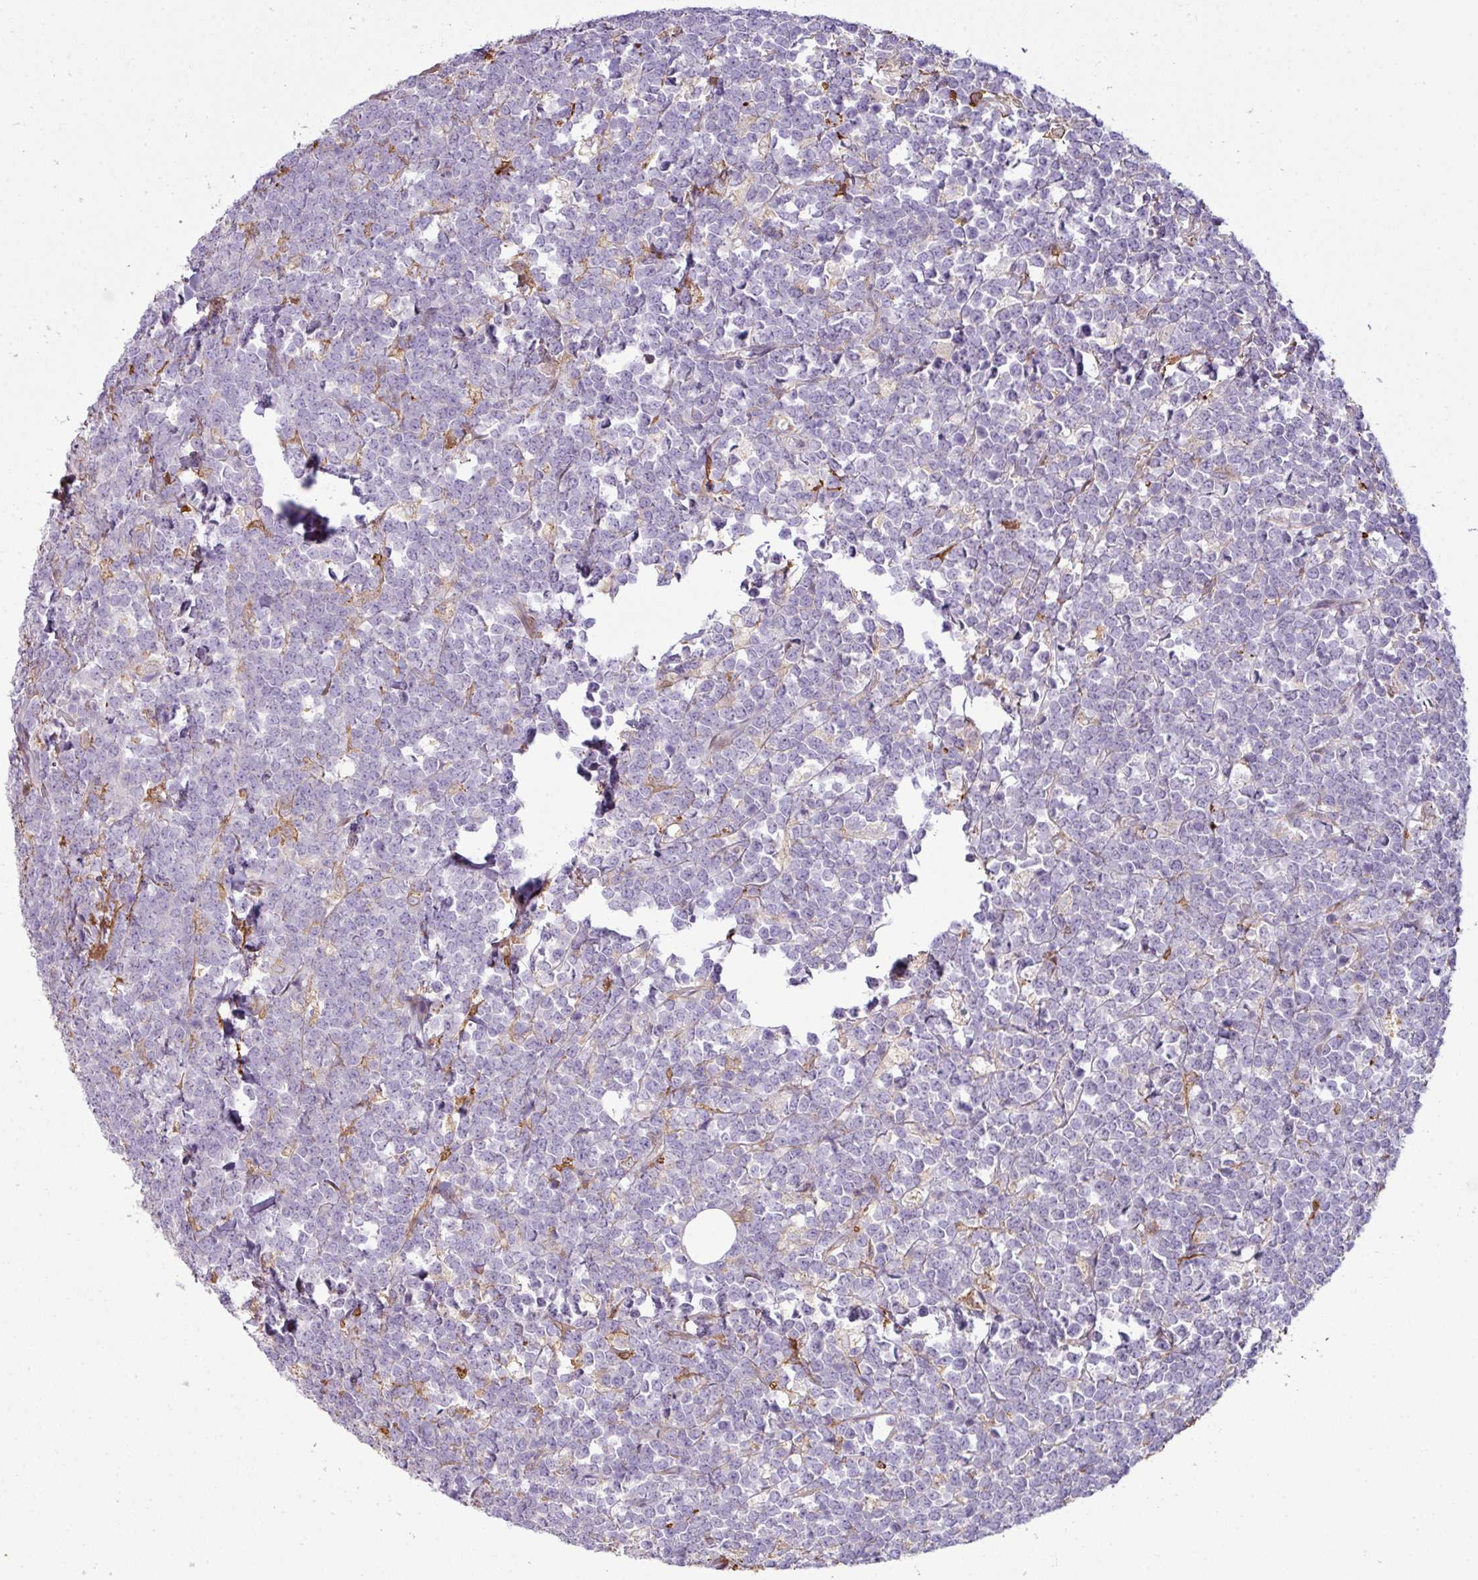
{"staining": {"intensity": "negative", "quantity": "none", "location": "none"}, "tissue": "lymphoma", "cell_type": "Tumor cells", "image_type": "cancer", "snomed": [{"axis": "morphology", "description": "Malignant lymphoma, non-Hodgkin's type, High grade"}, {"axis": "topography", "description": "Small intestine"}, {"axis": "topography", "description": "Colon"}], "caption": "DAB immunohistochemical staining of human malignant lymphoma, non-Hodgkin's type (high-grade) reveals no significant positivity in tumor cells. (Brightfield microscopy of DAB immunohistochemistry at high magnification).", "gene": "COL8A1", "patient": {"sex": "male", "age": 8}}